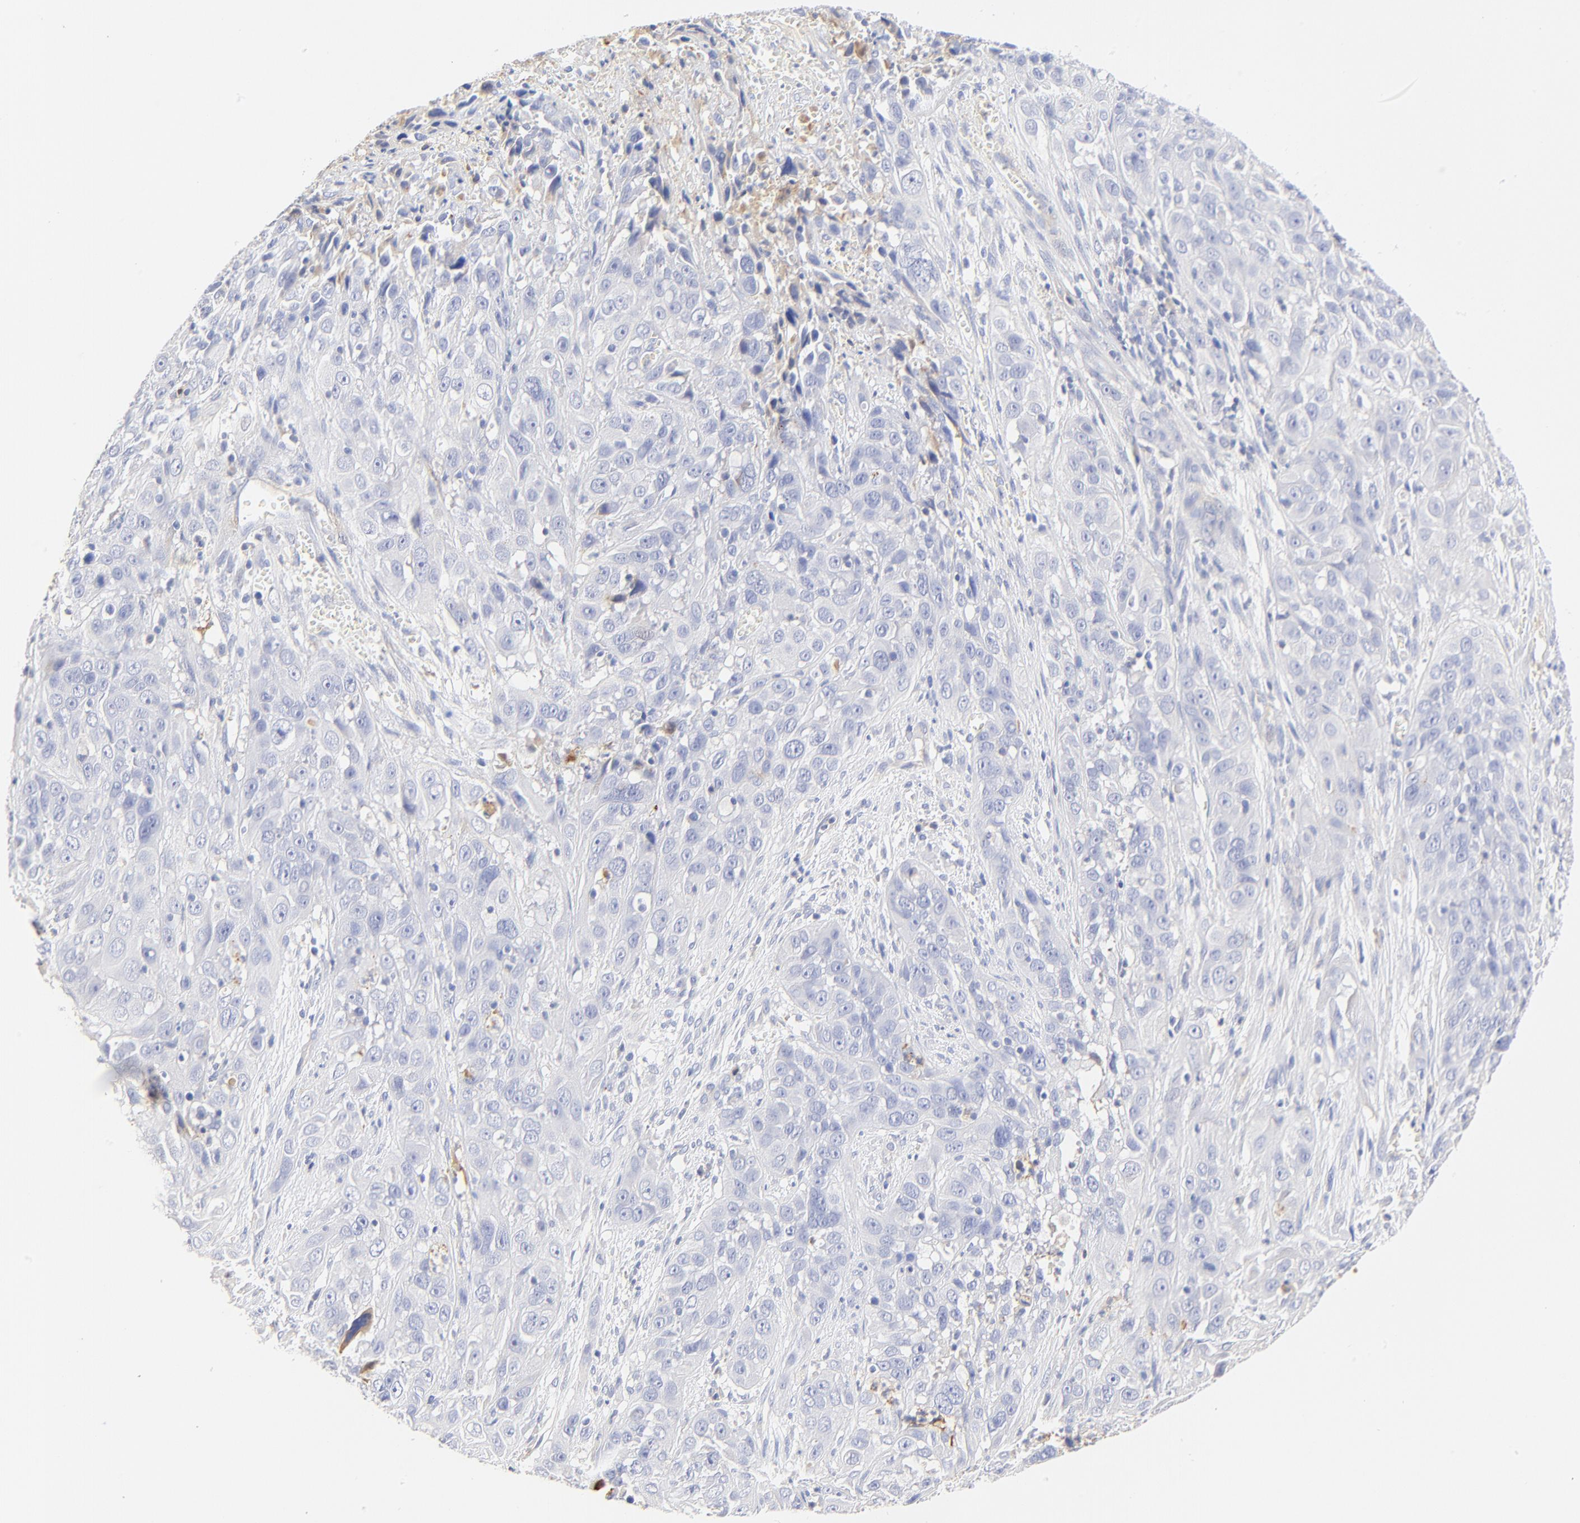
{"staining": {"intensity": "negative", "quantity": "none", "location": "none"}, "tissue": "cervical cancer", "cell_type": "Tumor cells", "image_type": "cancer", "snomed": [{"axis": "morphology", "description": "Squamous cell carcinoma, NOS"}, {"axis": "topography", "description": "Cervix"}], "caption": "IHC of cervical squamous cell carcinoma exhibits no expression in tumor cells. (DAB immunohistochemistry (IHC) visualized using brightfield microscopy, high magnification).", "gene": "MDGA2", "patient": {"sex": "female", "age": 32}}